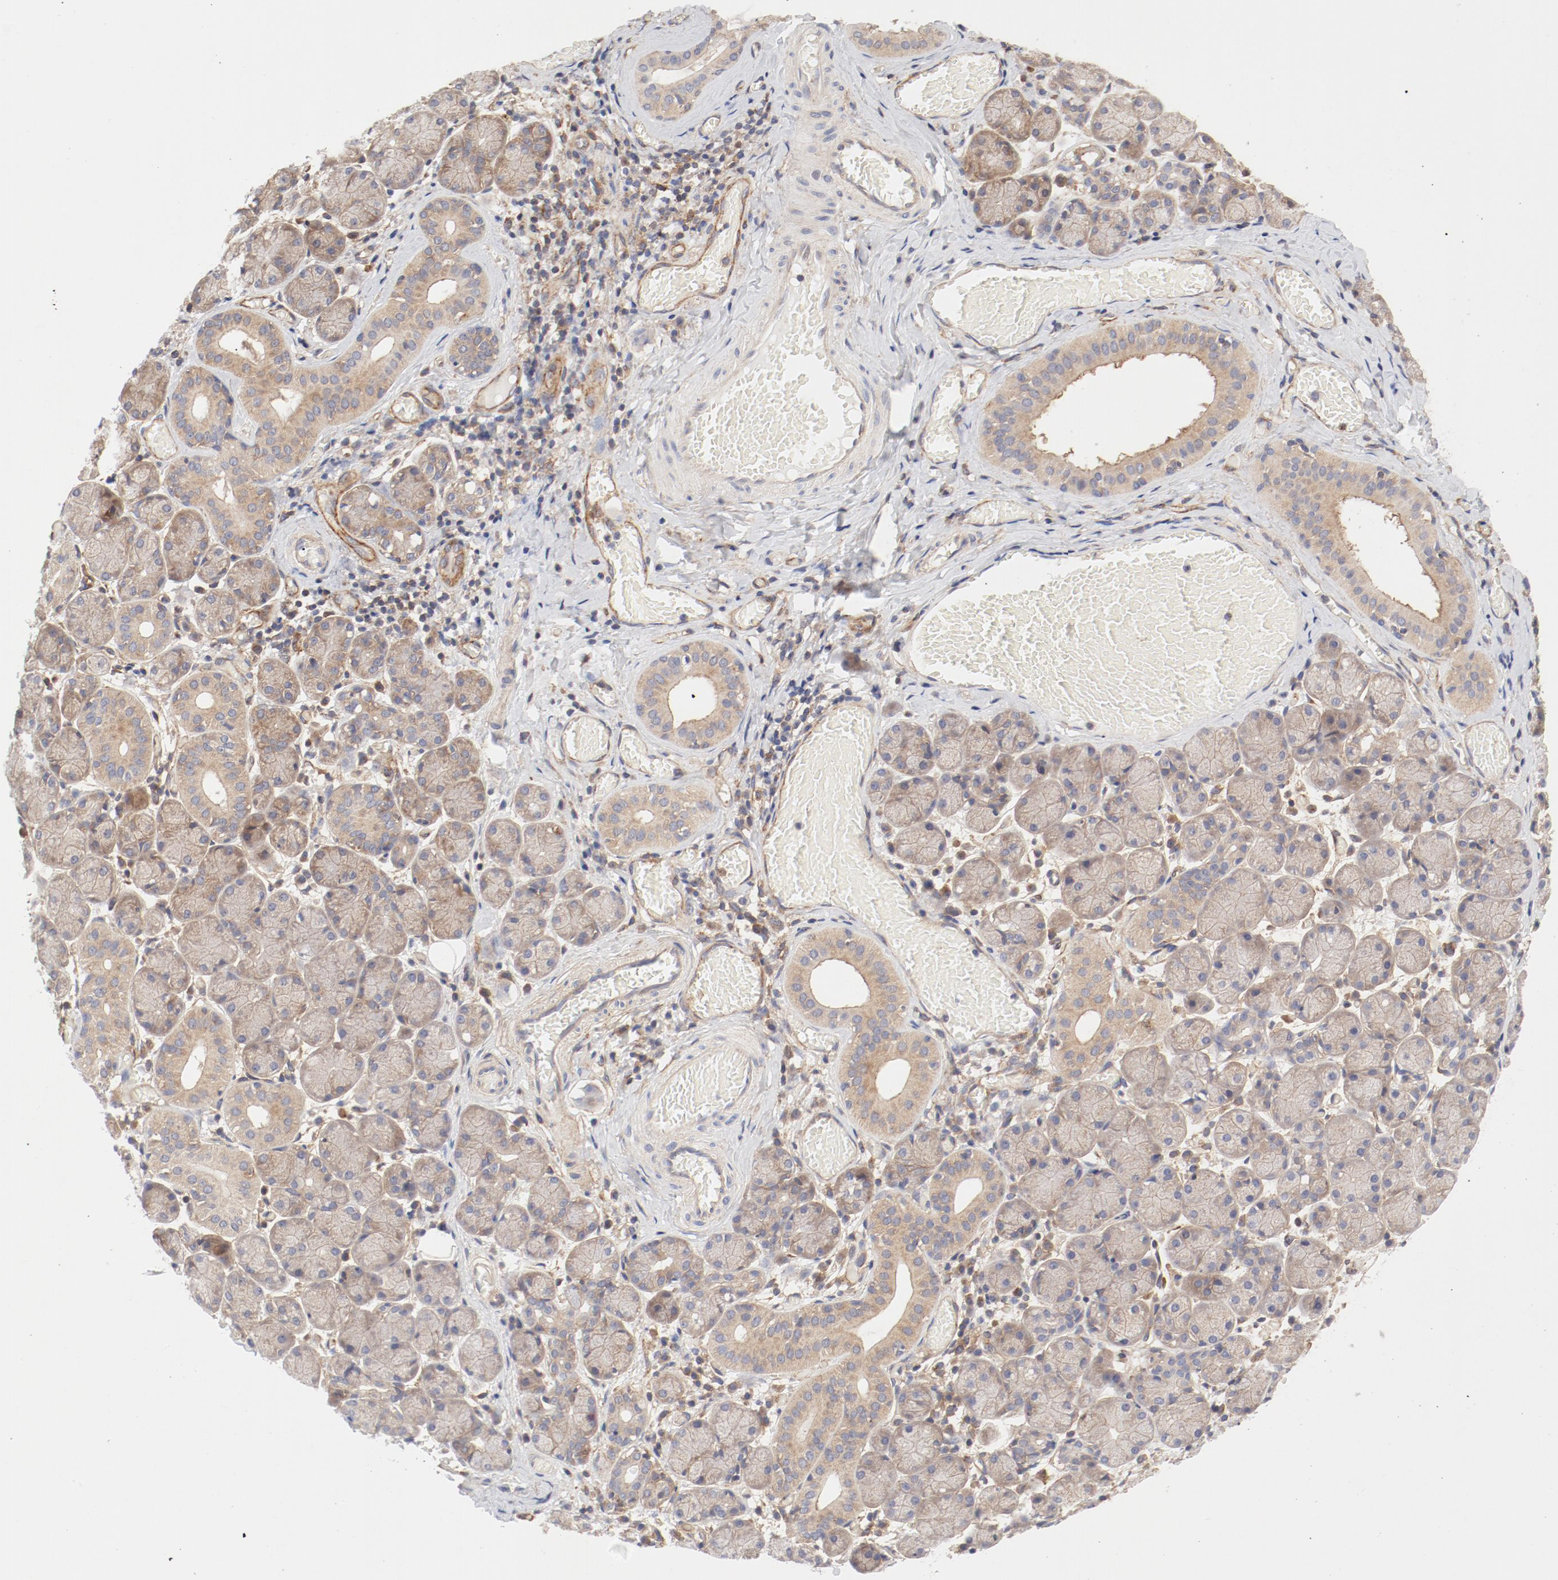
{"staining": {"intensity": "weak", "quantity": ">75%", "location": "cytoplasmic/membranous"}, "tissue": "salivary gland", "cell_type": "Glandular cells", "image_type": "normal", "snomed": [{"axis": "morphology", "description": "Normal tissue, NOS"}, {"axis": "topography", "description": "Salivary gland"}], "caption": "An immunohistochemistry image of benign tissue is shown. Protein staining in brown highlights weak cytoplasmic/membranous positivity in salivary gland within glandular cells.", "gene": "AP2A1", "patient": {"sex": "female", "age": 24}}